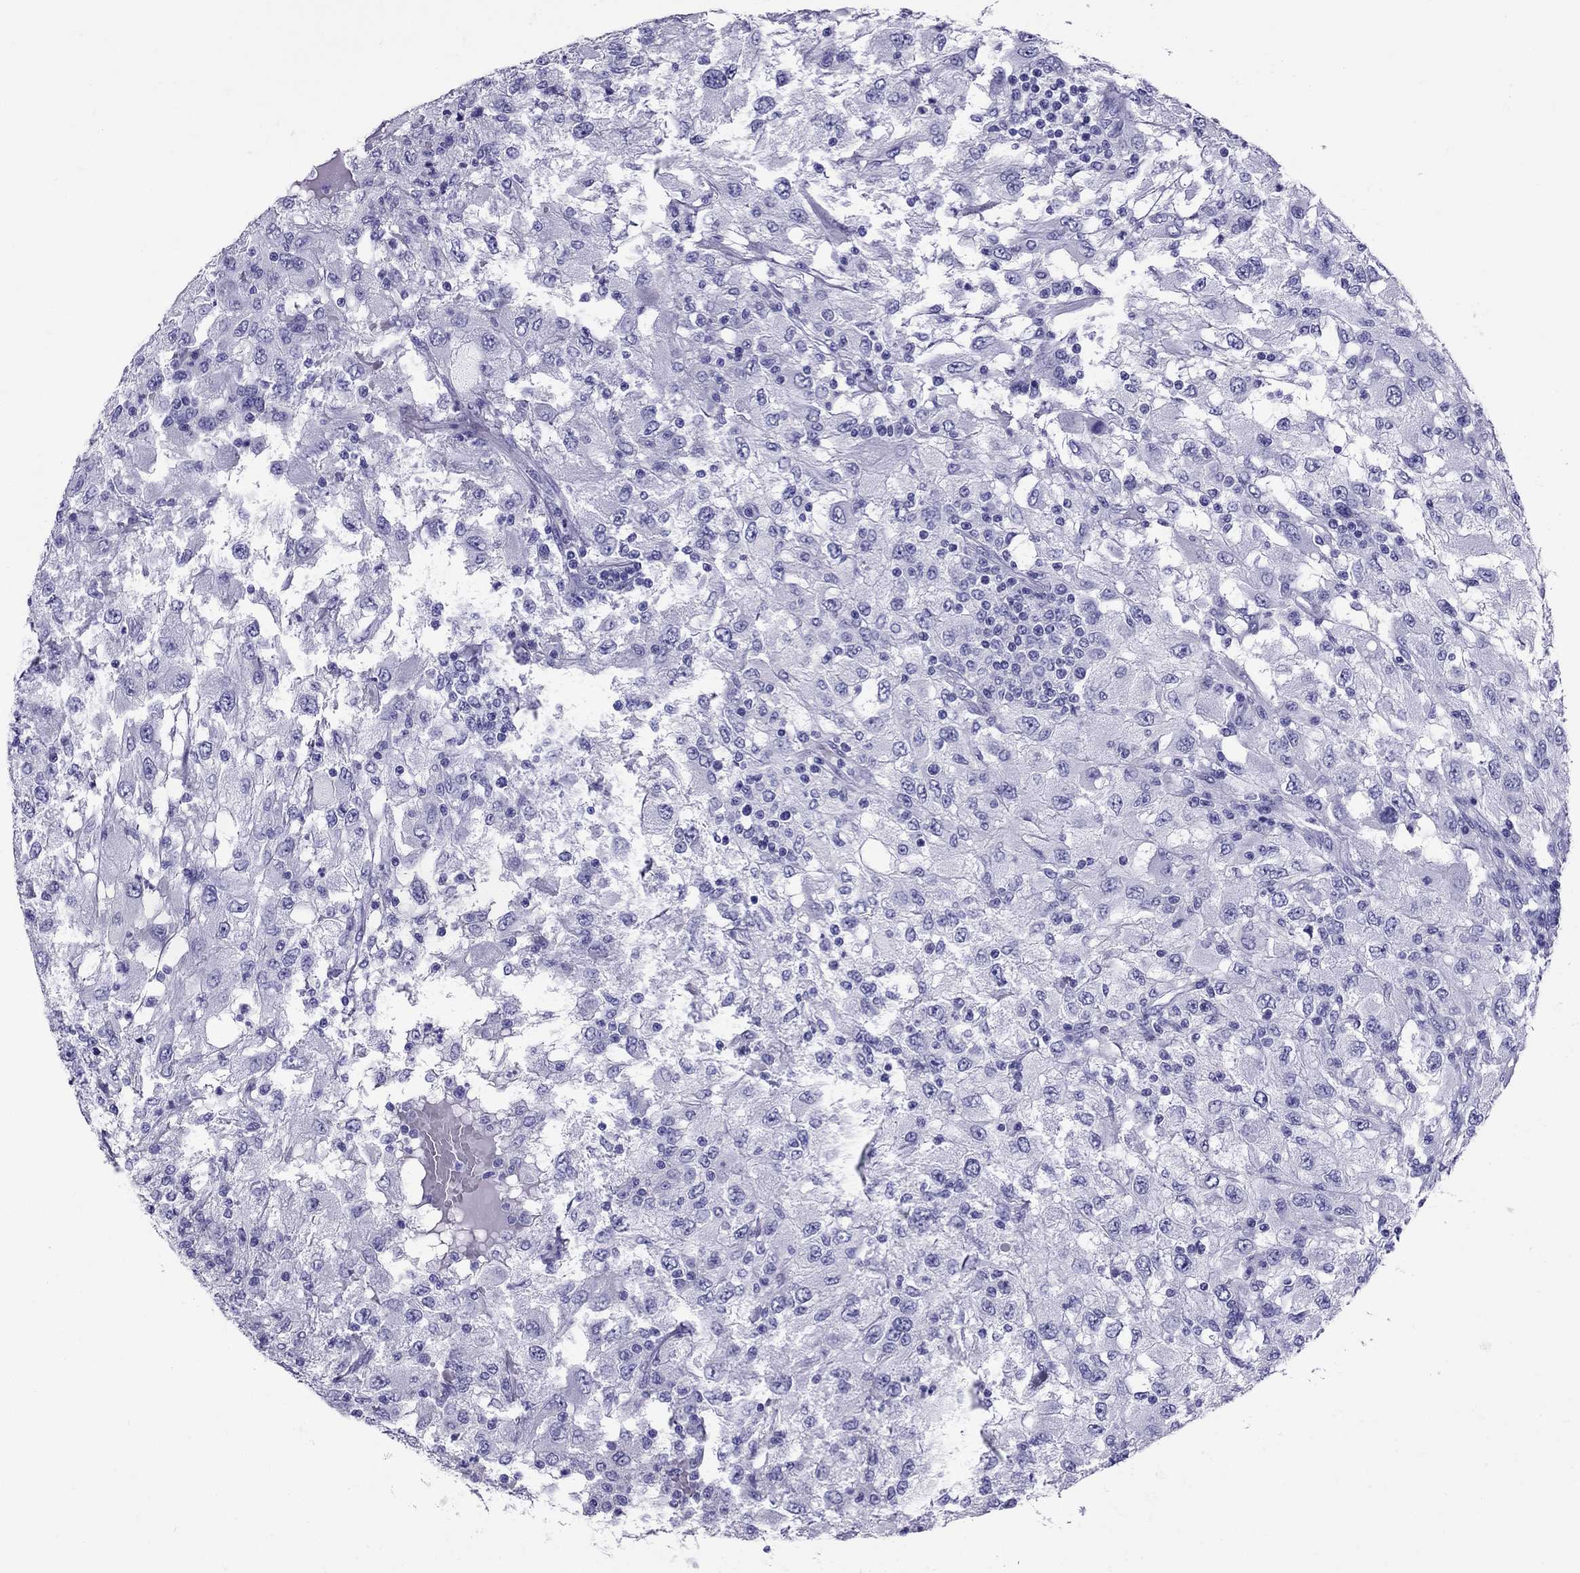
{"staining": {"intensity": "negative", "quantity": "none", "location": "none"}, "tissue": "renal cancer", "cell_type": "Tumor cells", "image_type": "cancer", "snomed": [{"axis": "morphology", "description": "Adenocarcinoma, NOS"}, {"axis": "topography", "description": "Kidney"}], "caption": "Immunohistochemistry (IHC) of human renal cancer displays no staining in tumor cells. Nuclei are stained in blue.", "gene": "AVPR1B", "patient": {"sex": "female", "age": 67}}